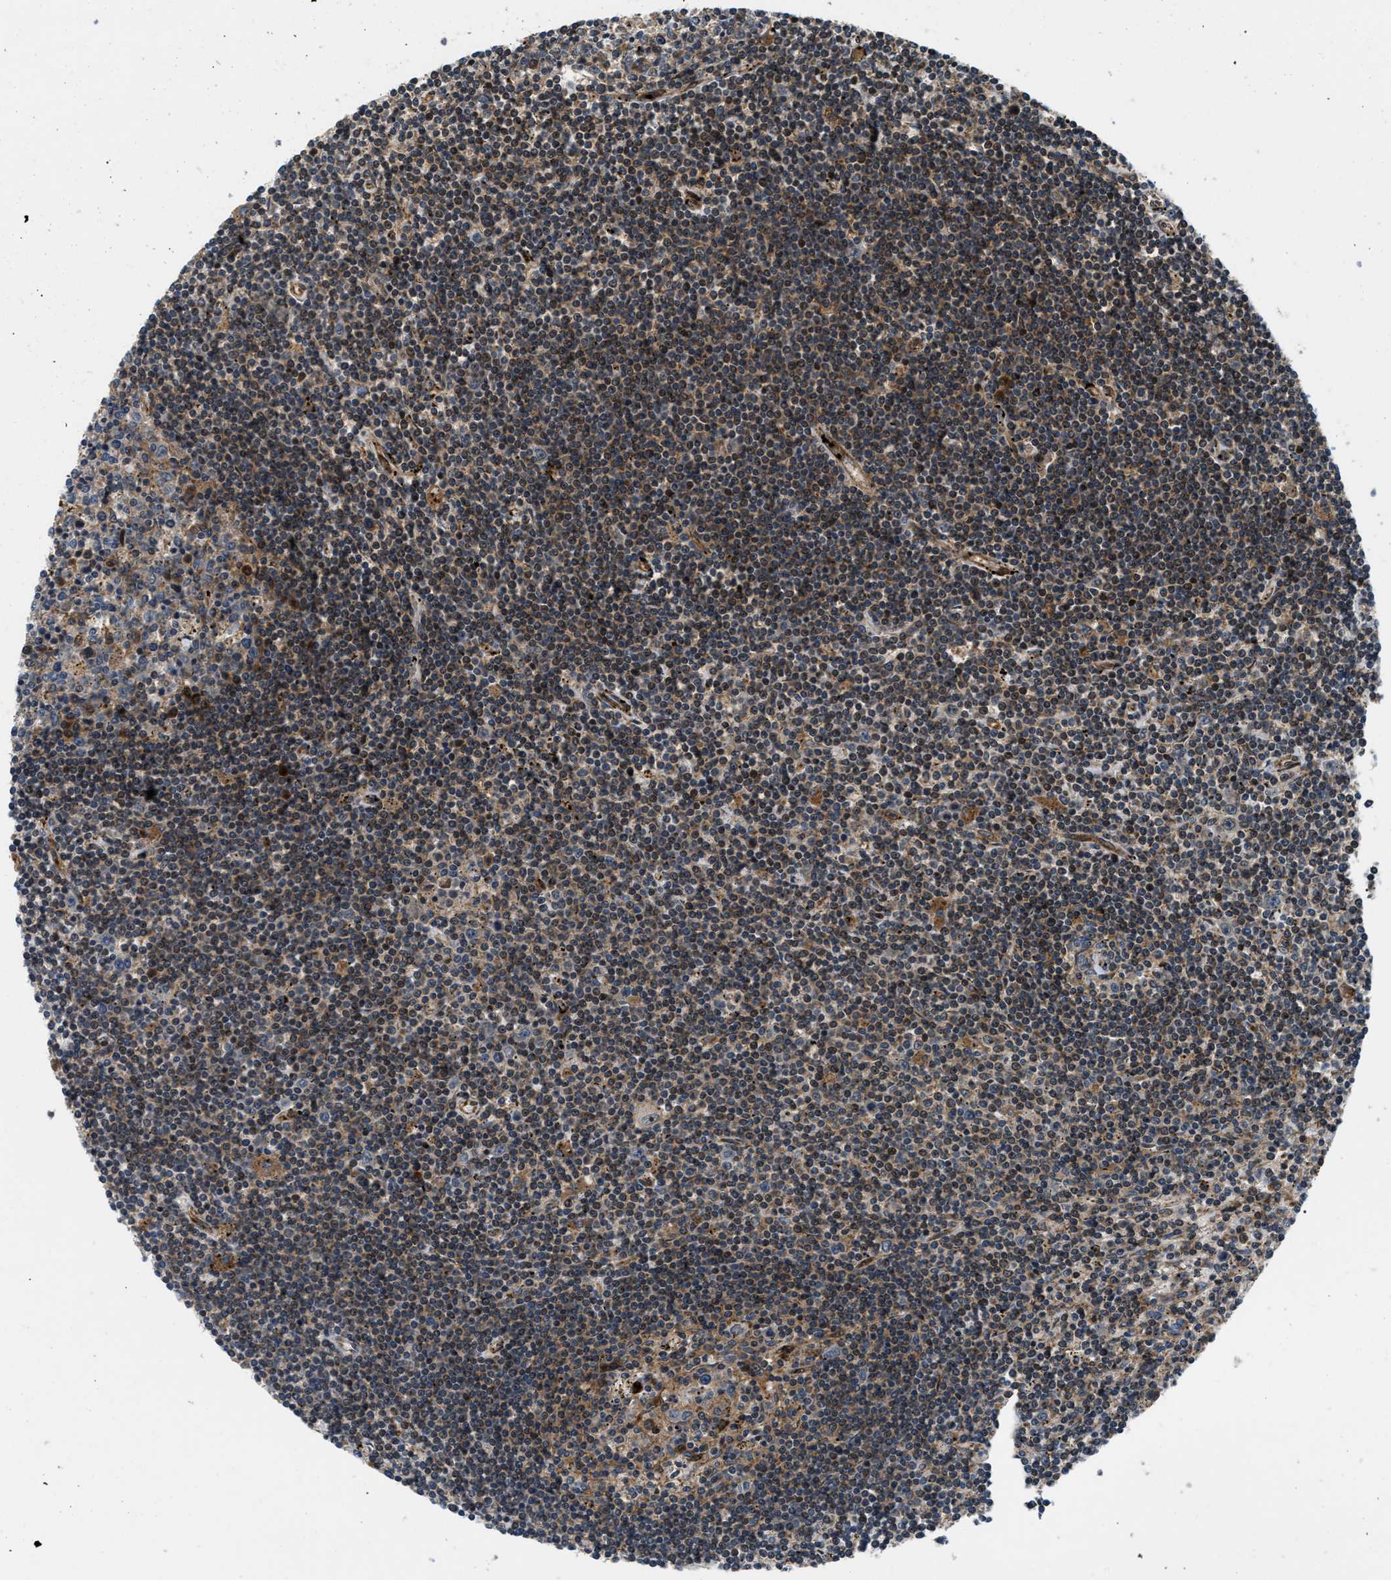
{"staining": {"intensity": "weak", "quantity": "<25%", "location": "cytoplasmic/membranous"}, "tissue": "lymphoma", "cell_type": "Tumor cells", "image_type": "cancer", "snomed": [{"axis": "morphology", "description": "Malignant lymphoma, non-Hodgkin's type, Low grade"}, {"axis": "topography", "description": "Spleen"}], "caption": "This is an immunohistochemistry (IHC) micrograph of human lymphoma. There is no expression in tumor cells.", "gene": "PNPLA8", "patient": {"sex": "male", "age": 76}}